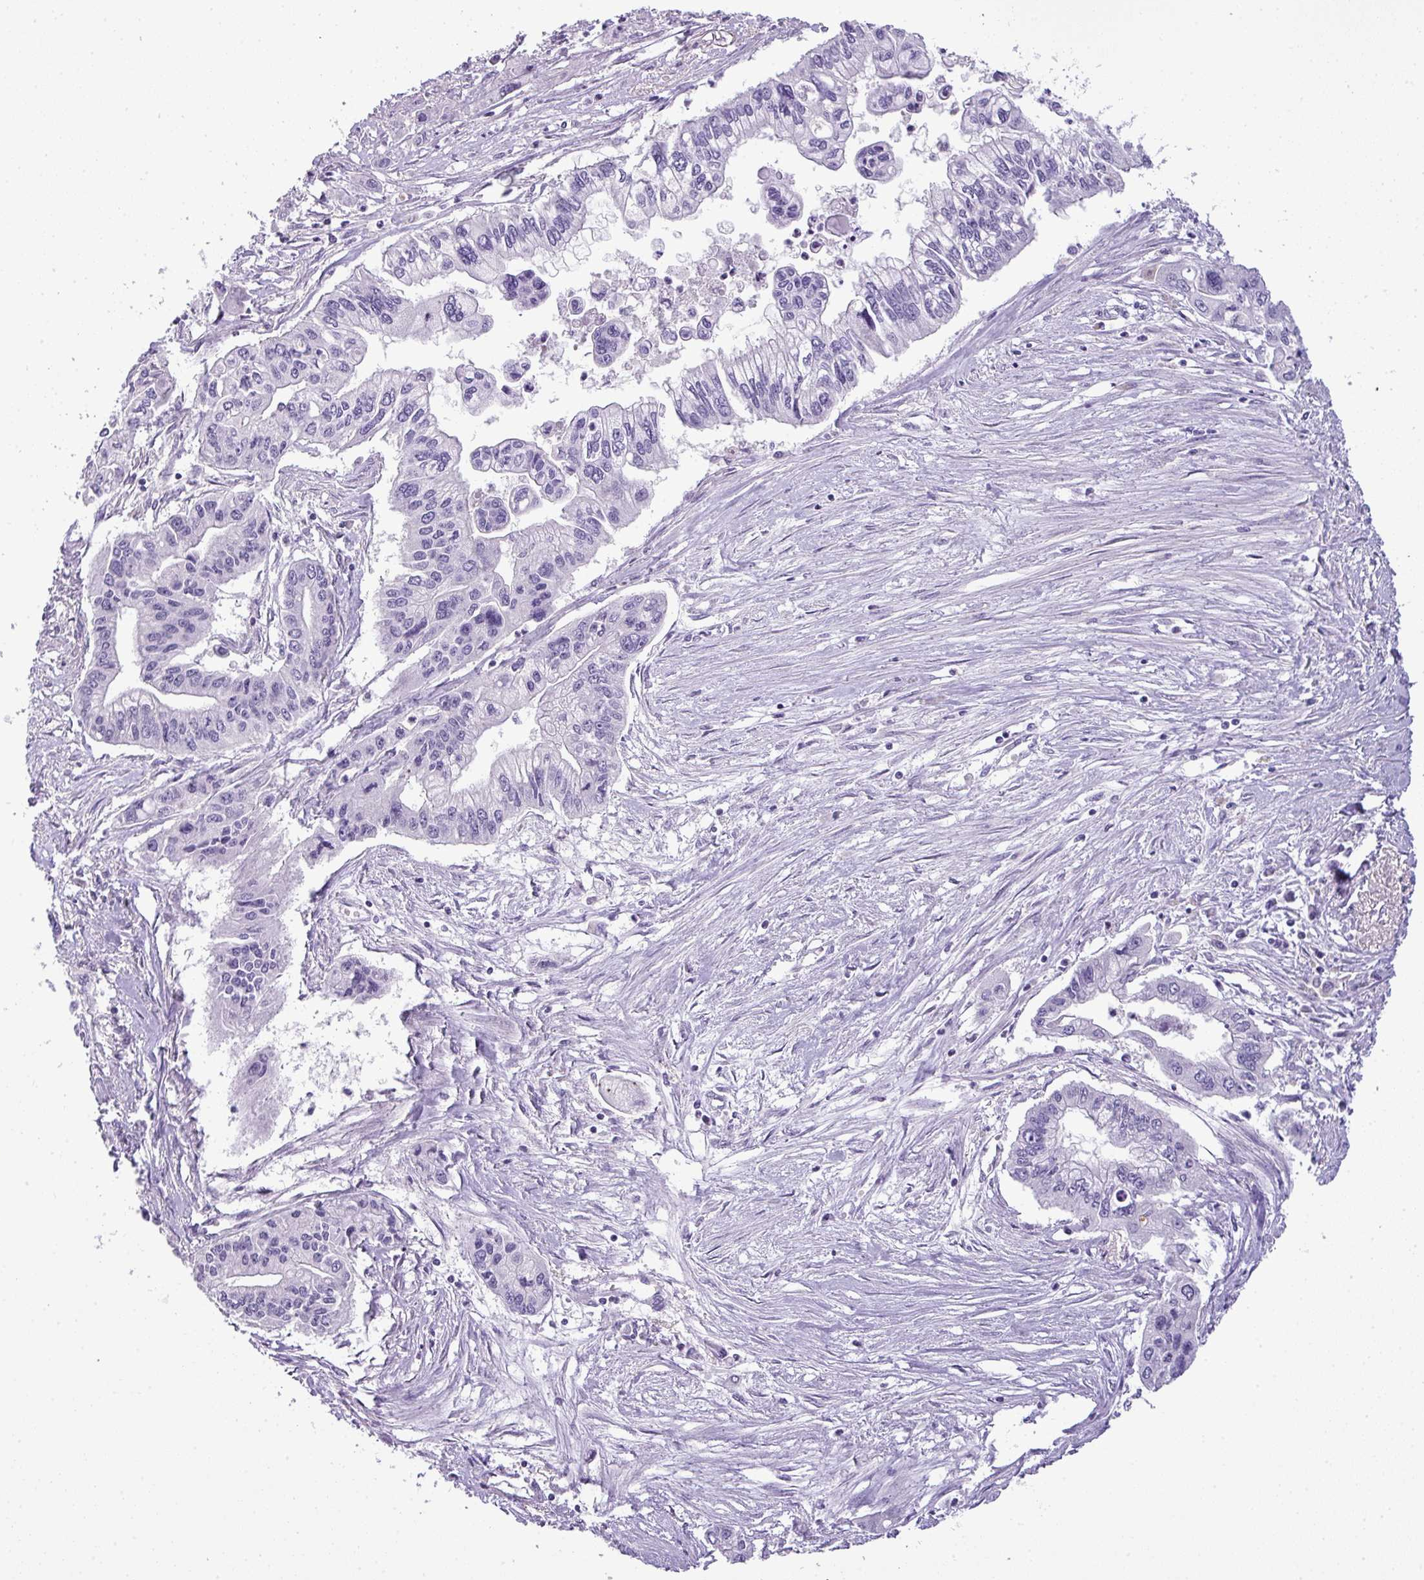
{"staining": {"intensity": "negative", "quantity": "none", "location": "none"}, "tissue": "pancreatic cancer", "cell_type": "Tumor cells", "image_type": "cancer", "snomed": [{"axis": "morphology", "description": "Adenocarcinoma, NOS"}, {"axis": "topography", "description": "Pancreas"}], "caption": "IHC micrograph of neoplastic tissue: pancreatic cancer stained with DAB (3,3'-diaminobenzidine) reveals no significant protein positivity in tumor cells.", "gene": "ENSG00000273748", "patient": {"sex": "male", "age": 62}}